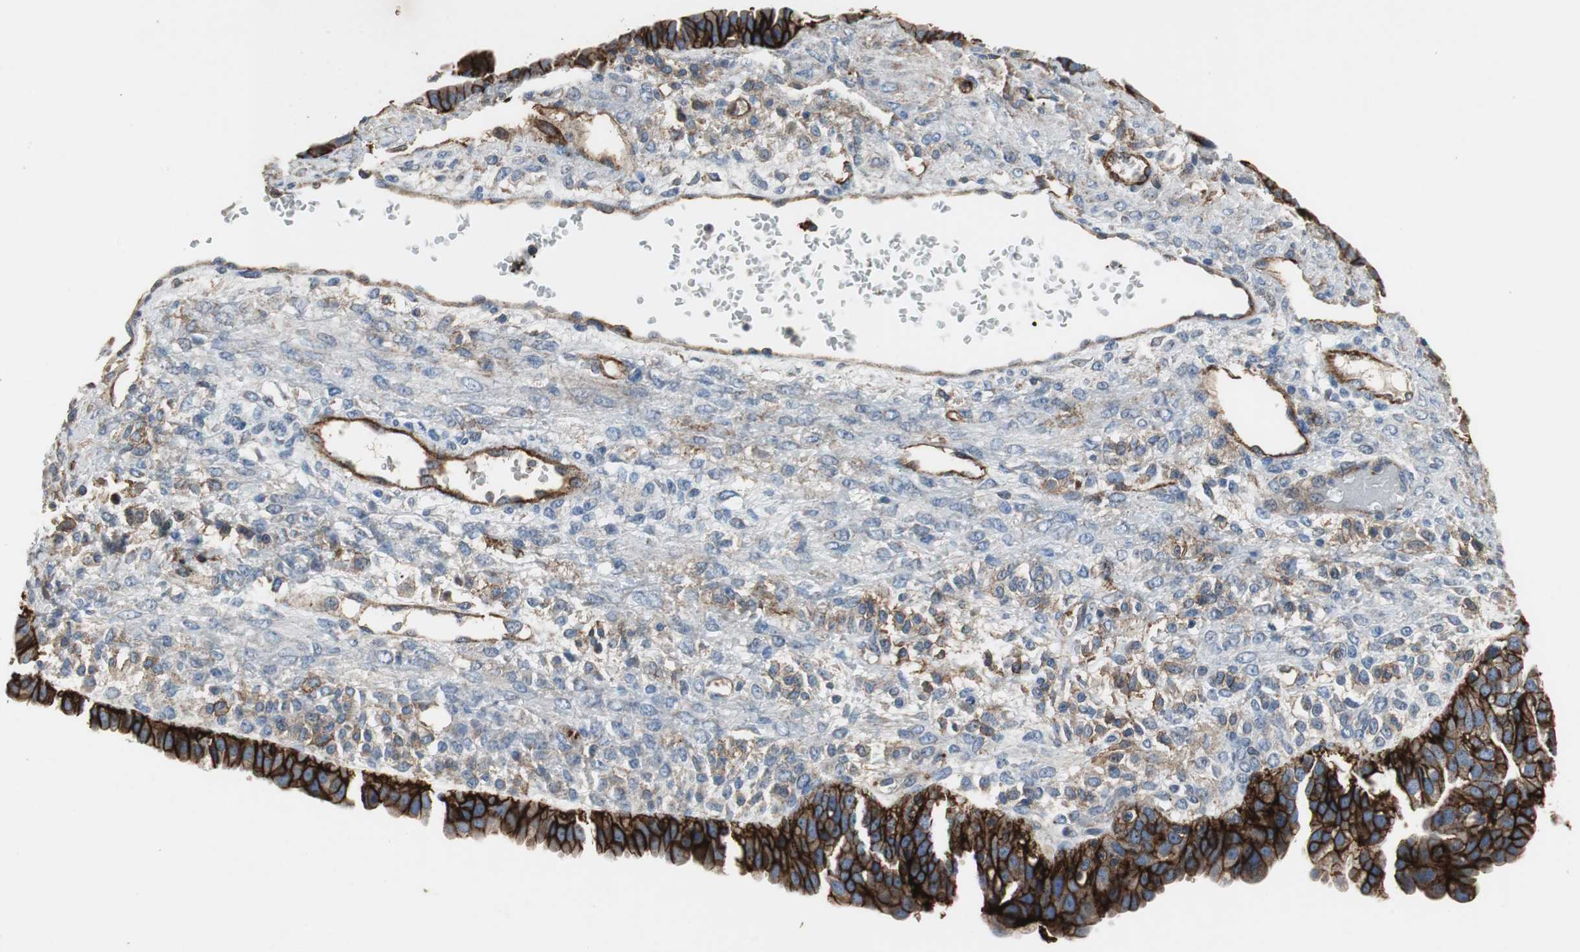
{"staining": {"intensity": "strong", "quantity": ">75%", "location": "cytoplasmic/membranous"}, "tissue": "ovarian cancer", "cell_type": "Tumor cells", "image_type": "cancer", "snomed": [{"axis": "morphology", "description": "Carcinoma, NOS"}, {"axis": "topography", "description": "Soft tissue"}, {"axis": "topography", "description": "Ovary"}], "caption": "Ovarian carcinoma tissue reveals strong cytoplasmic/membranous expression in about >75% of tumor cells (DAB IHC with brightfield microscopy, high magnification).", "gene": "F11R", "patient": {"sex": "female", "age": 54}}